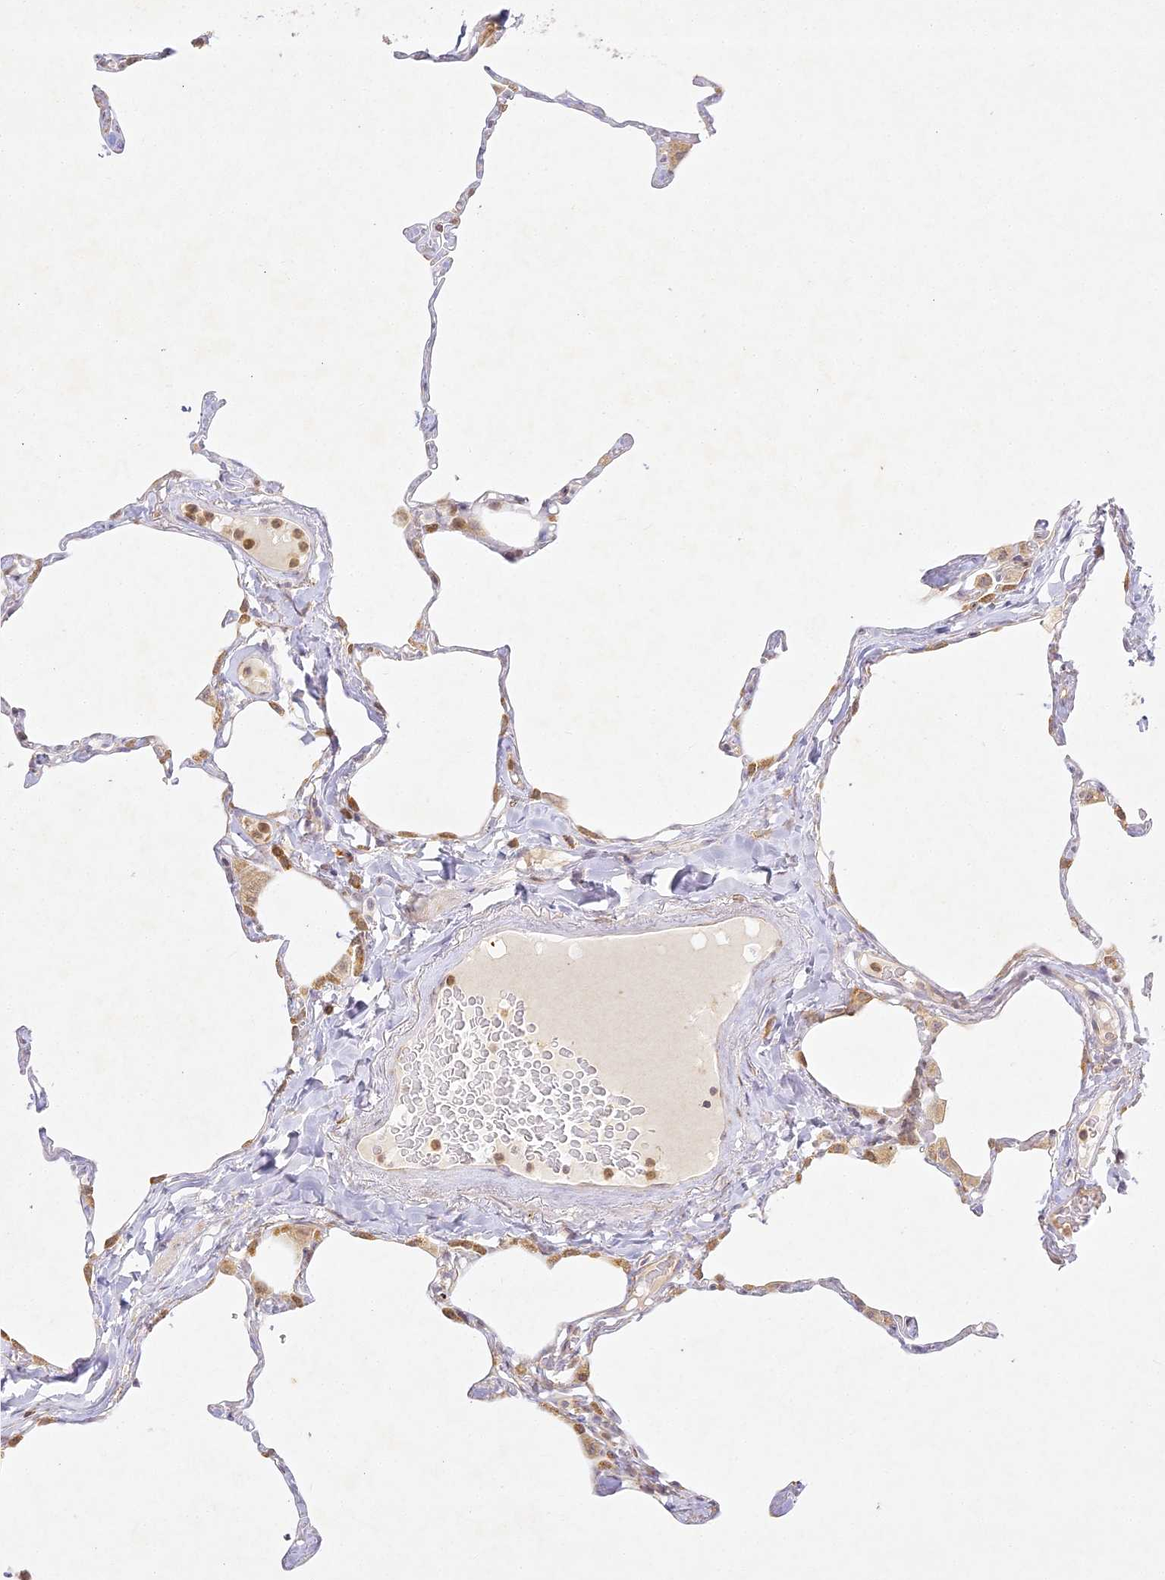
{"staining": {"intensity": "moderate", "quantity": "<25%", "location": "cytoplasmic/membranous"}, "tissue": "lung", "cell_type": "Alveolar cells", "image_type": "normal", "snomed": [{"axis": "morphology", "description": "Normal tissue, NOS"}, {"axis": "topography", "description": "Lung"}], "caption": "A brown stain highlights moderate cytoplasmic/membranous positivity of a protein in alveolar cells of benign lung. (Brightfield microscopy of DAB IHC at high magnification).", "gene": "SLC30A5", "patient": {"sex": "male", "age": 65}}